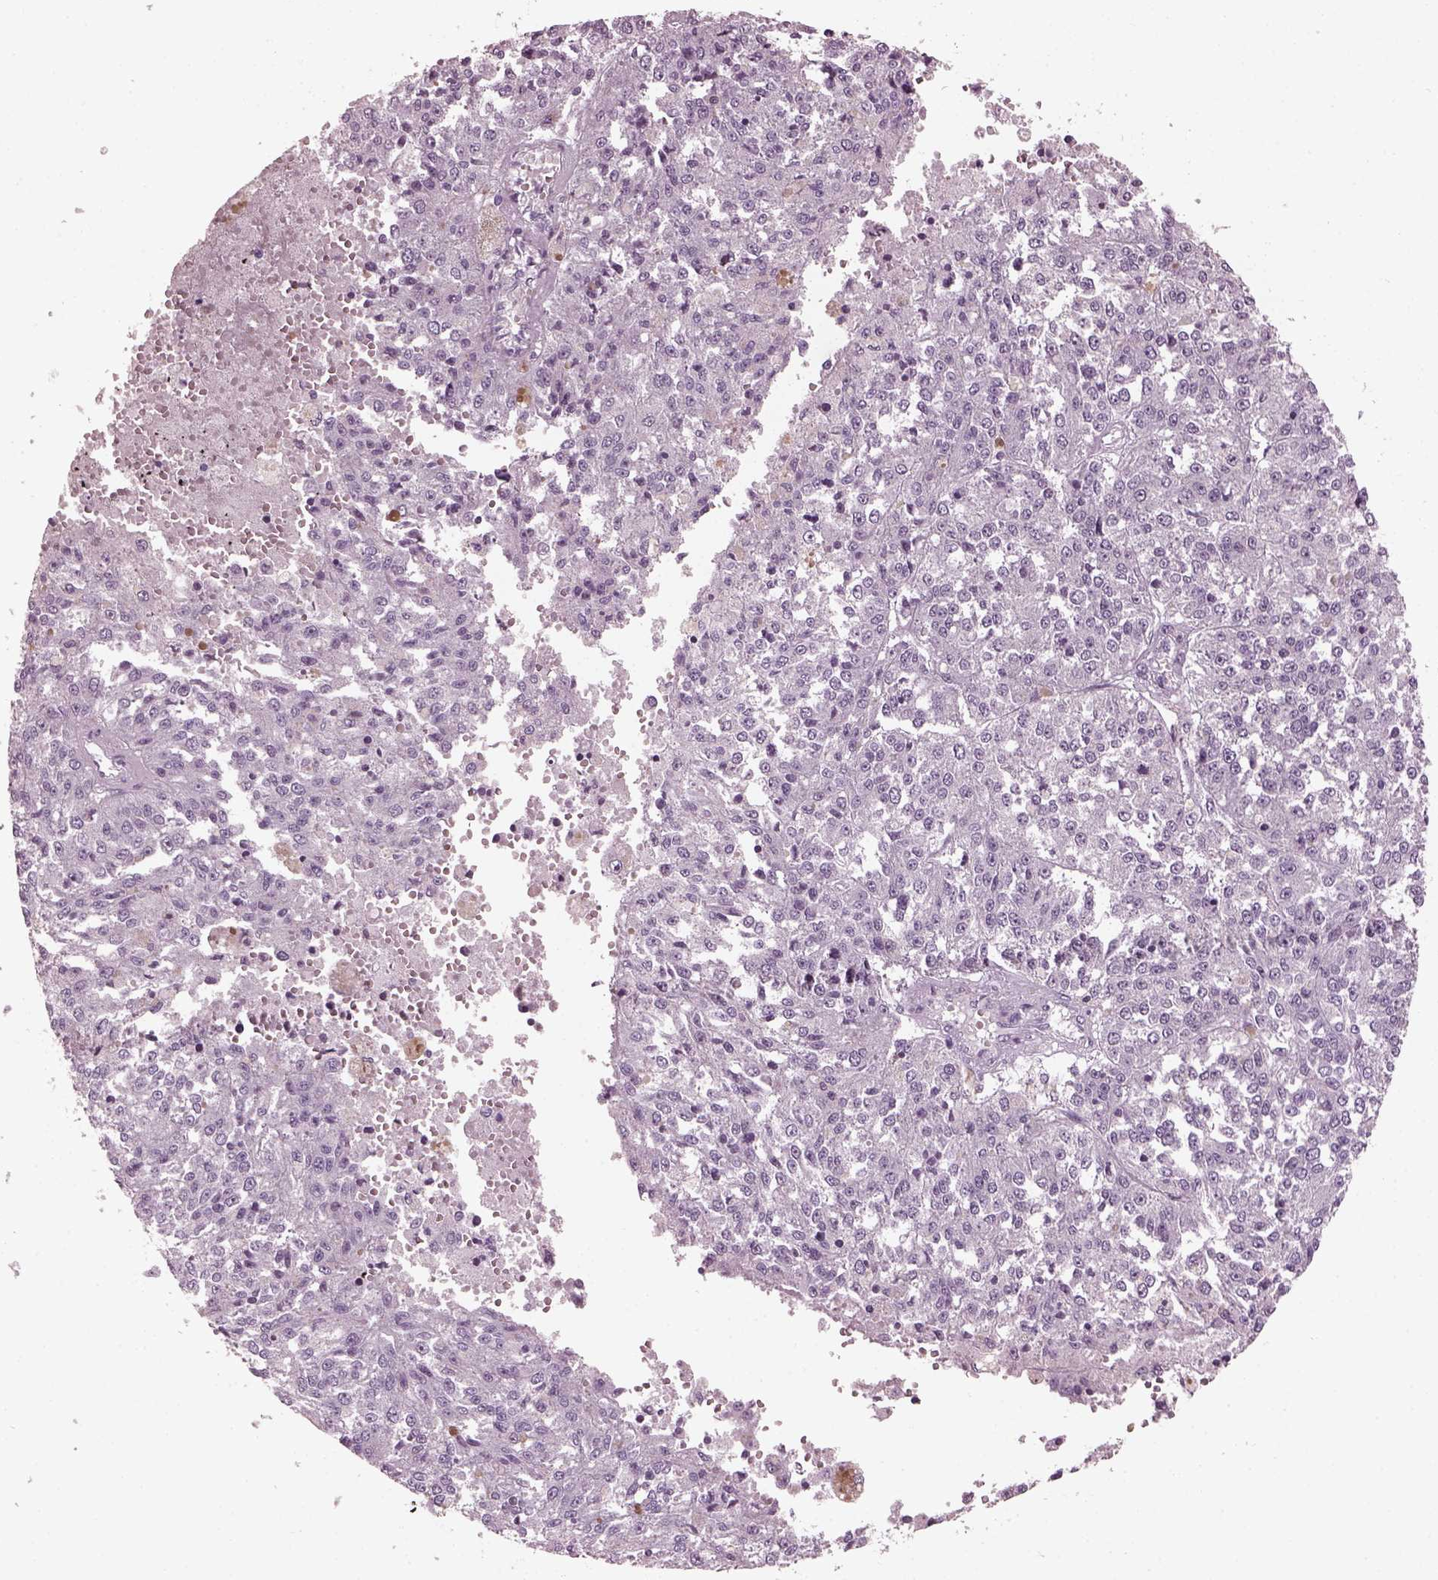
{"staining": {"intensity": "negative", "quantity": "none", "location": "none"}, "tissue": "melanoma", "cell_type": "Tumor cells", "image_type": "cancer", "snomed": [{"axis": "morphology", "description": "Malignant melanoma, Metastatic site"}, {"axis": "topography", "description": "Lymph node"}], "caption": "There is no significant positivity in tumor cells of malignant melanoma (metastatic site).", "gene": "PDC", "patient": {"sex": "female", "age": 64}}